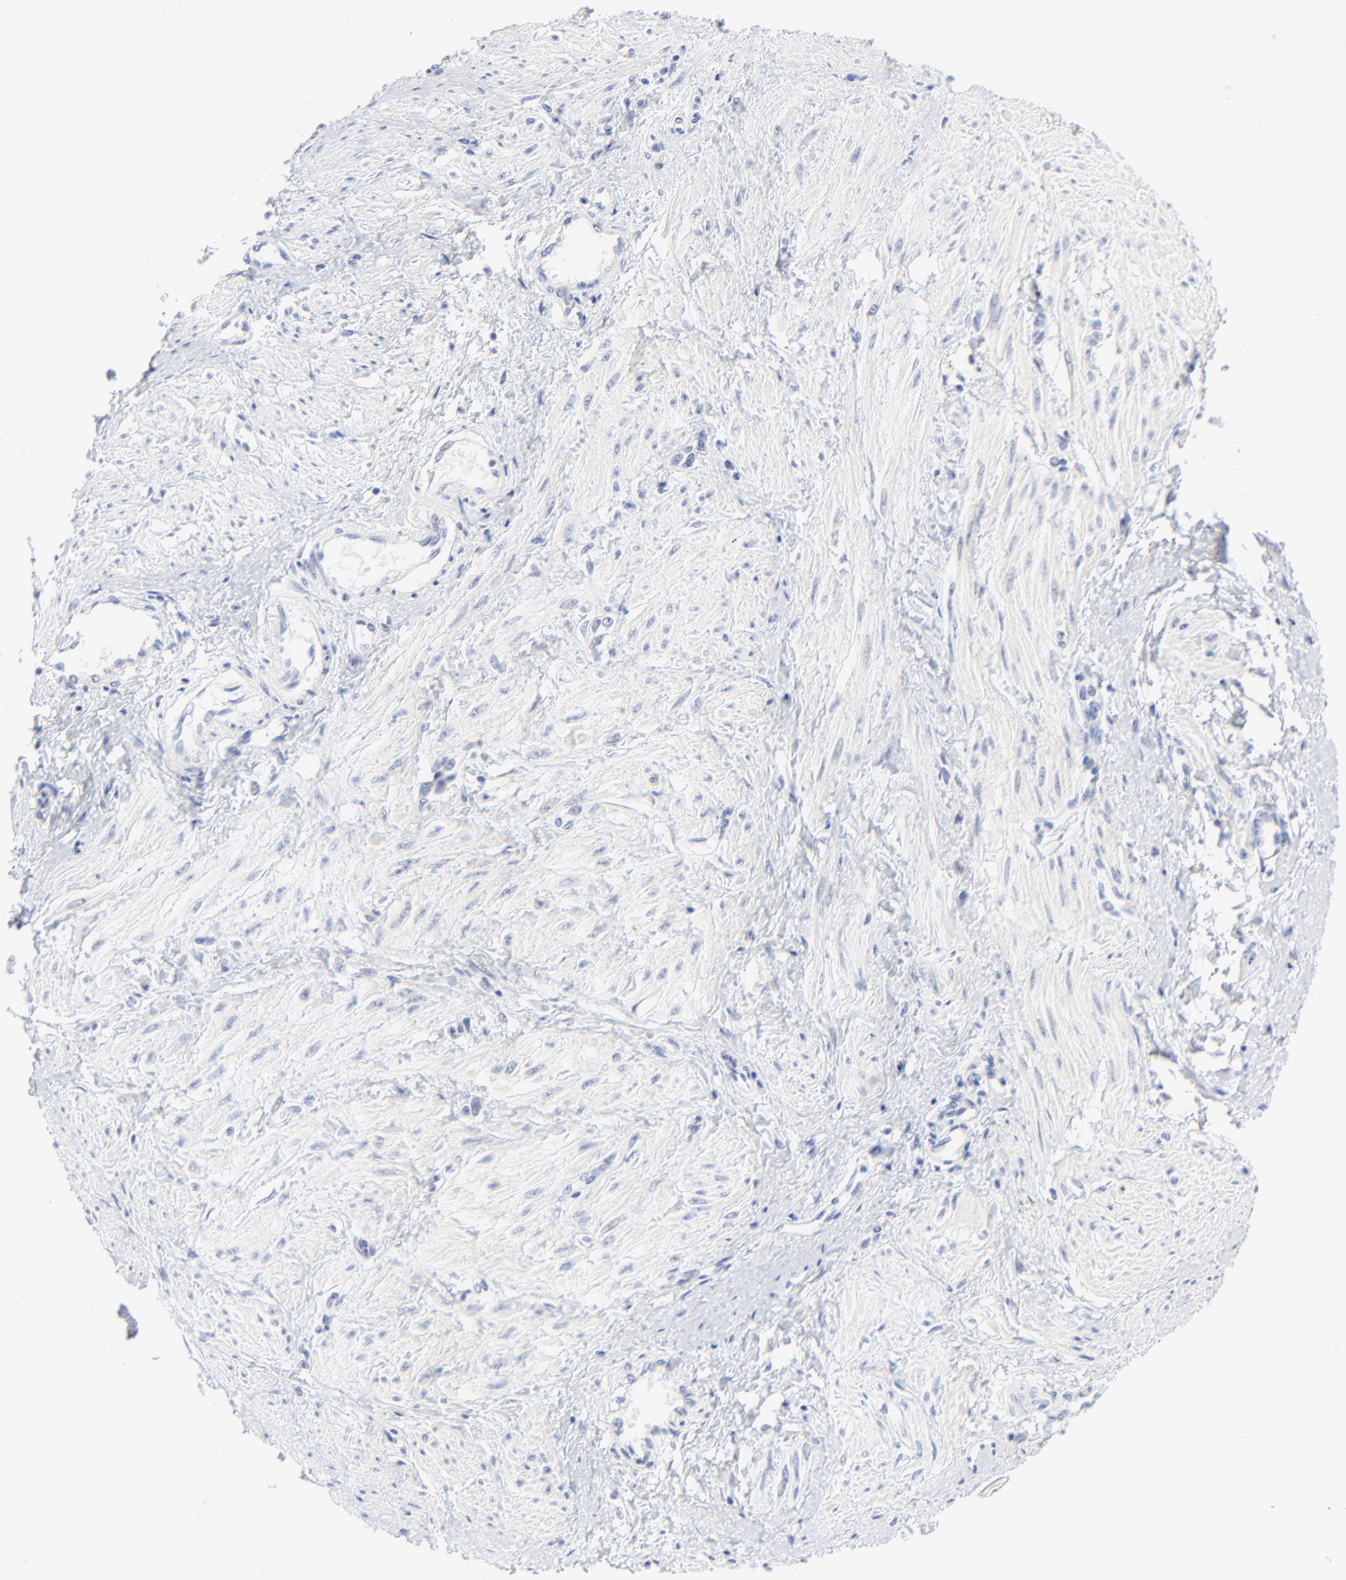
{"staining": {"intensity": "negative", "quantity": "none", "location": "none"}, "tissue": "smooth muscle", "cell_type": "Smooth muscle cells", "image_type": "normal", "snomed": [{"axis": "morphology", "description": "Normal tissue, NOS"}, {"axis": "topography", "description": "Smooth muscle"}, {"axis": "topography", "description": "Uterus"}], "caption": "This photomicrograph is of benign smooth muscle stained with immunohistochemistry to label a protein in brown with the nuclei are counter-stained blue. There is no staining in smooth muscle cells.", "gene": "PSD3", "patient": {"sex": "female", "age": 39}}